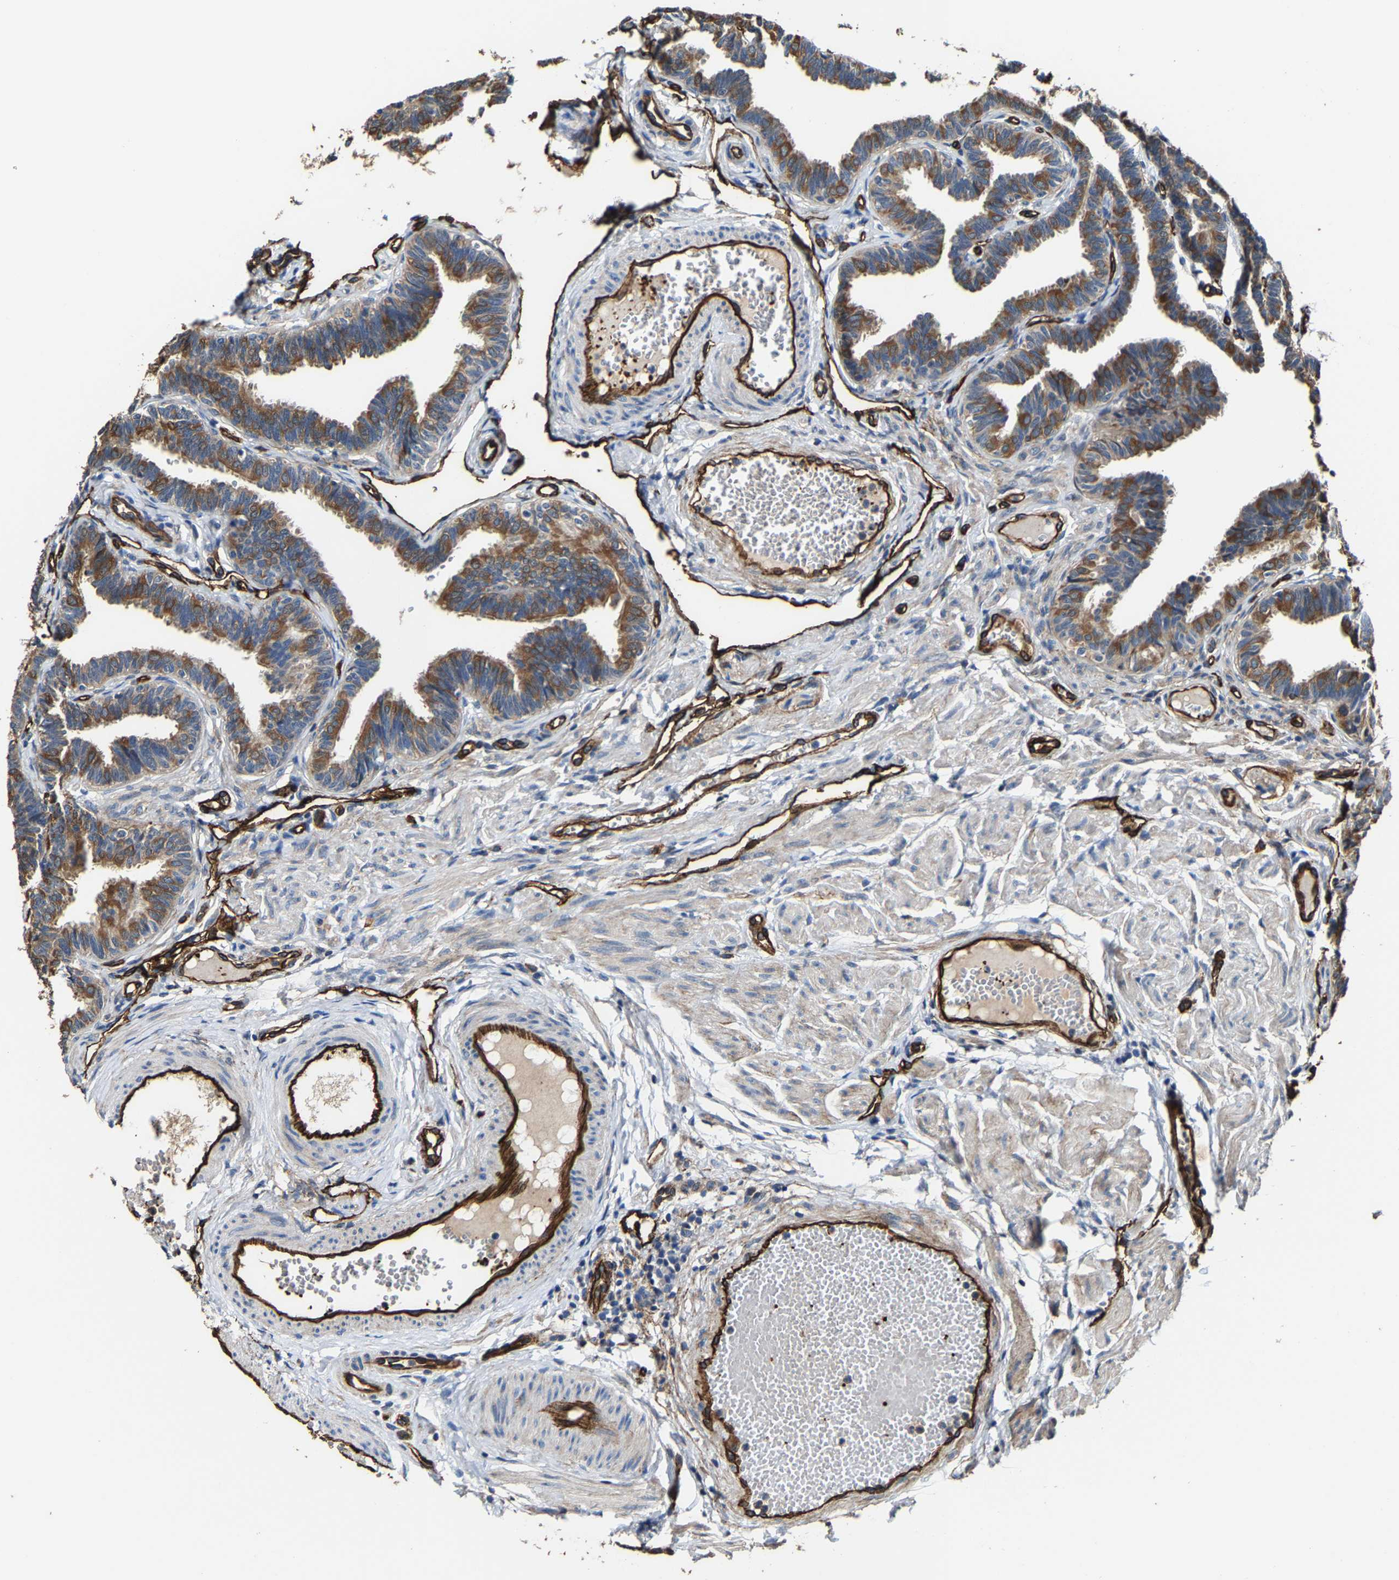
{"staining": {"intensity": "moderate", "quantity": ">75%", "location": "cytoplasmic/membranous"}, "tissue": "fallopian tube", "cell_type": "Glandular cells", "image_type": "normal", "snomed": [{"axis": "morphology", "description": "Normal tissue, NOS"}, {"axis": "topography", "description": "Fallopian tube"}, {"axis": "topography", "description": "Ovary"}], "caption": "Moderate cytoplasmic/membranous protein expression is present in about >75% of glandular cells in fallopian tube.", "gene": "GFRA3", "patient": {"sex": "female", "age": 23}}